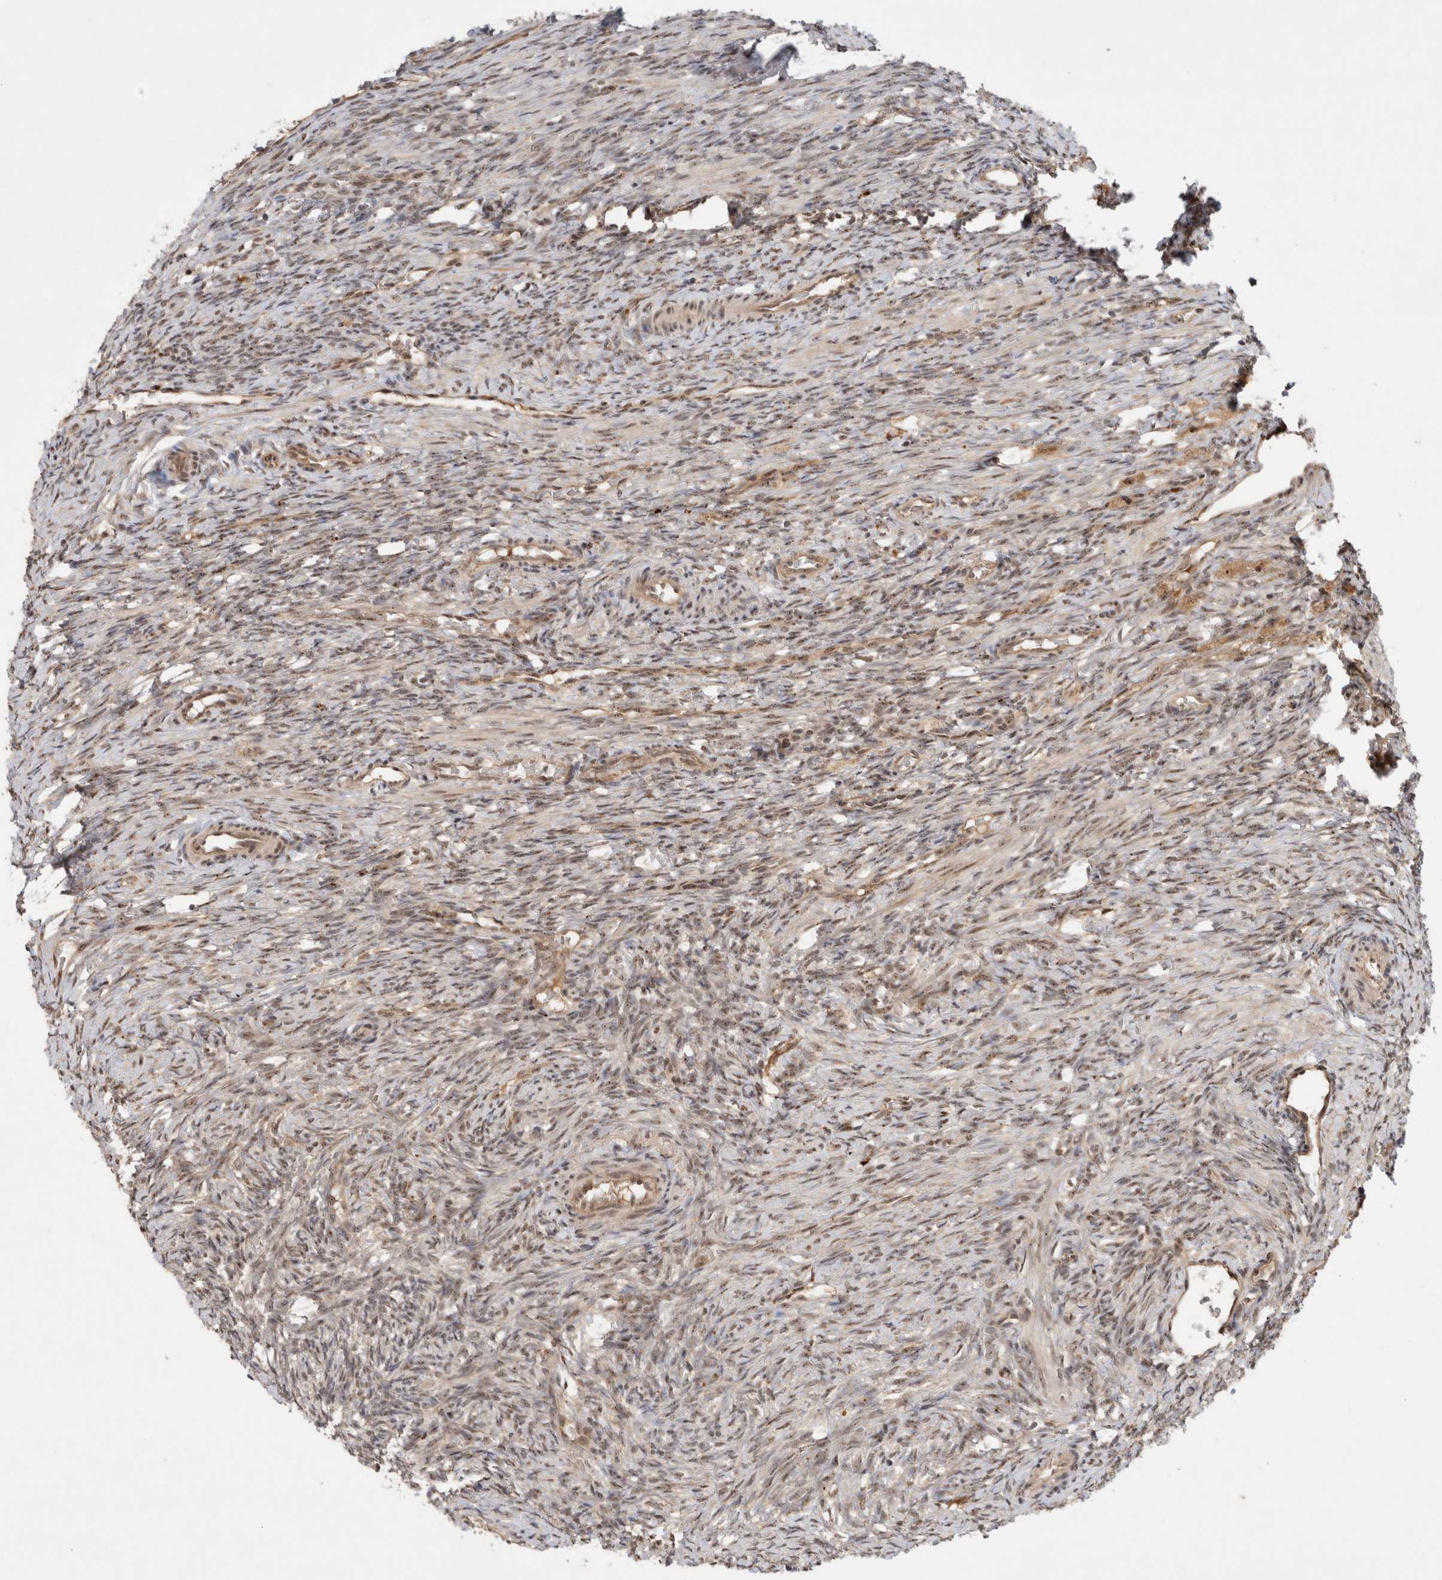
{"staining": {"intensity": "moderate", "quantity": ">75%", "location": "cytoplasmic/membranous,nuclear"}, "tissue": "ovary", "cell_type": "Follicle cells", "image_type": "normal", "snomed": [{"axis": "morphology", "description": "Normal tissue, NOS"}, {"axis": "topography", "description": "Ovary"}], "caption": "Immunohistochemistry image of benign ovary: human ovary stained using immunohistochemistry (IHC) displays medium levels of moderate protein expression localized specifically in the cytoplasmic/membranous,nuclear of follicle cells, appearing as a cytoplasmic/membranous,nuclear brown color.", "gene": "MPHOSPH6", "patient": {"sex": "female", "age": 41}}